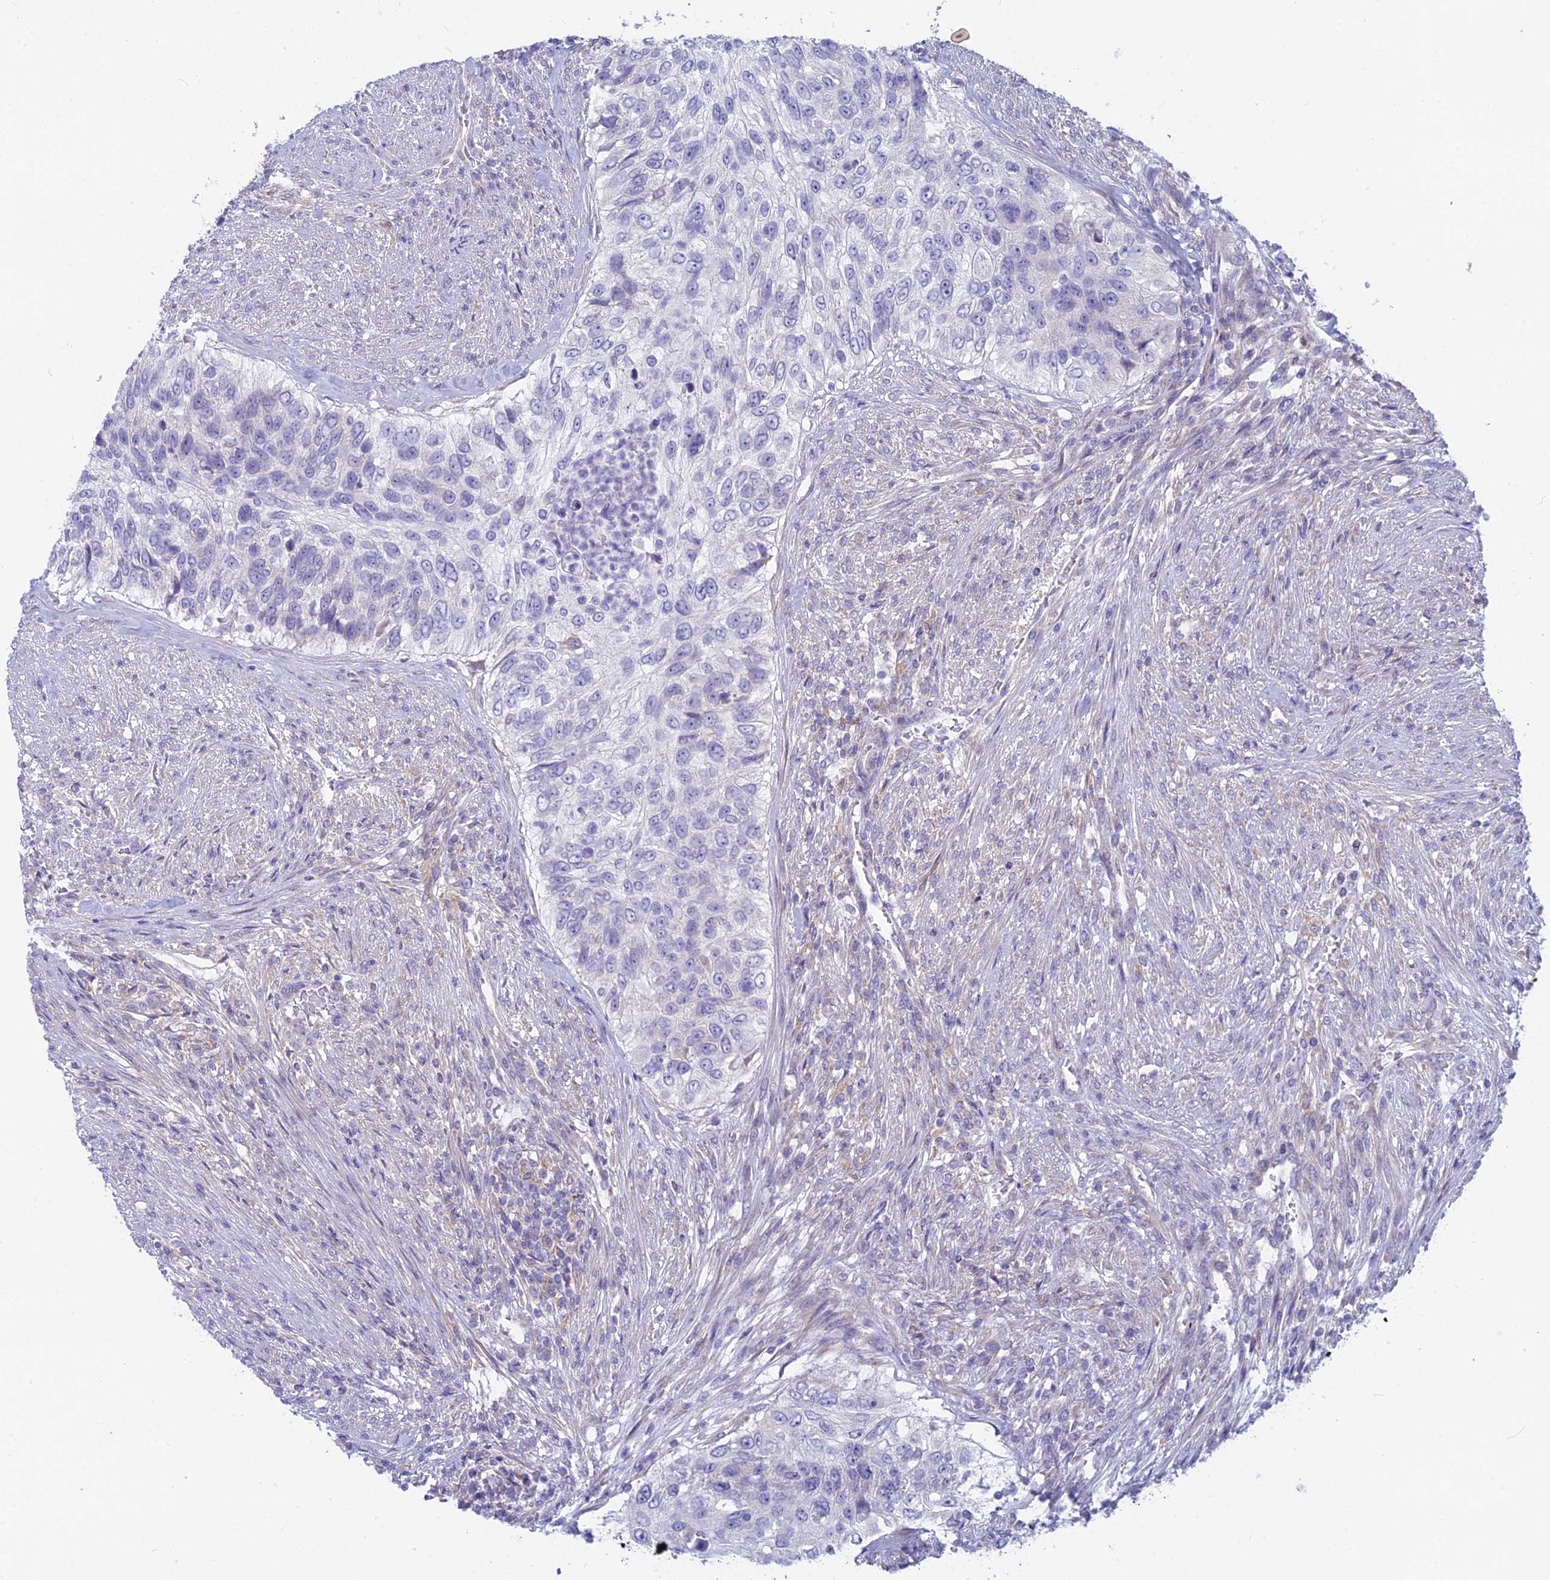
{"staining": {"intensity": "negative", "quantity": "none", "location": "none"}, "tissue": "urothelial cancer", "cell_type": "Tumor cells", "image_type": "cancer", "snomed": [{"axis": "morphology", "description": "Urothelial carcinoma, High grade"}, {"axis": "topography", "description": "Urinary bladder"}], "caption": "This is an immunohistochemistry (IHC) histopathology image of human high-grade urothelial carcinoma. There is no positivity in tumor cells.", "gene": "PLAC9", "patient": {"sex": "female", "age": 60}}